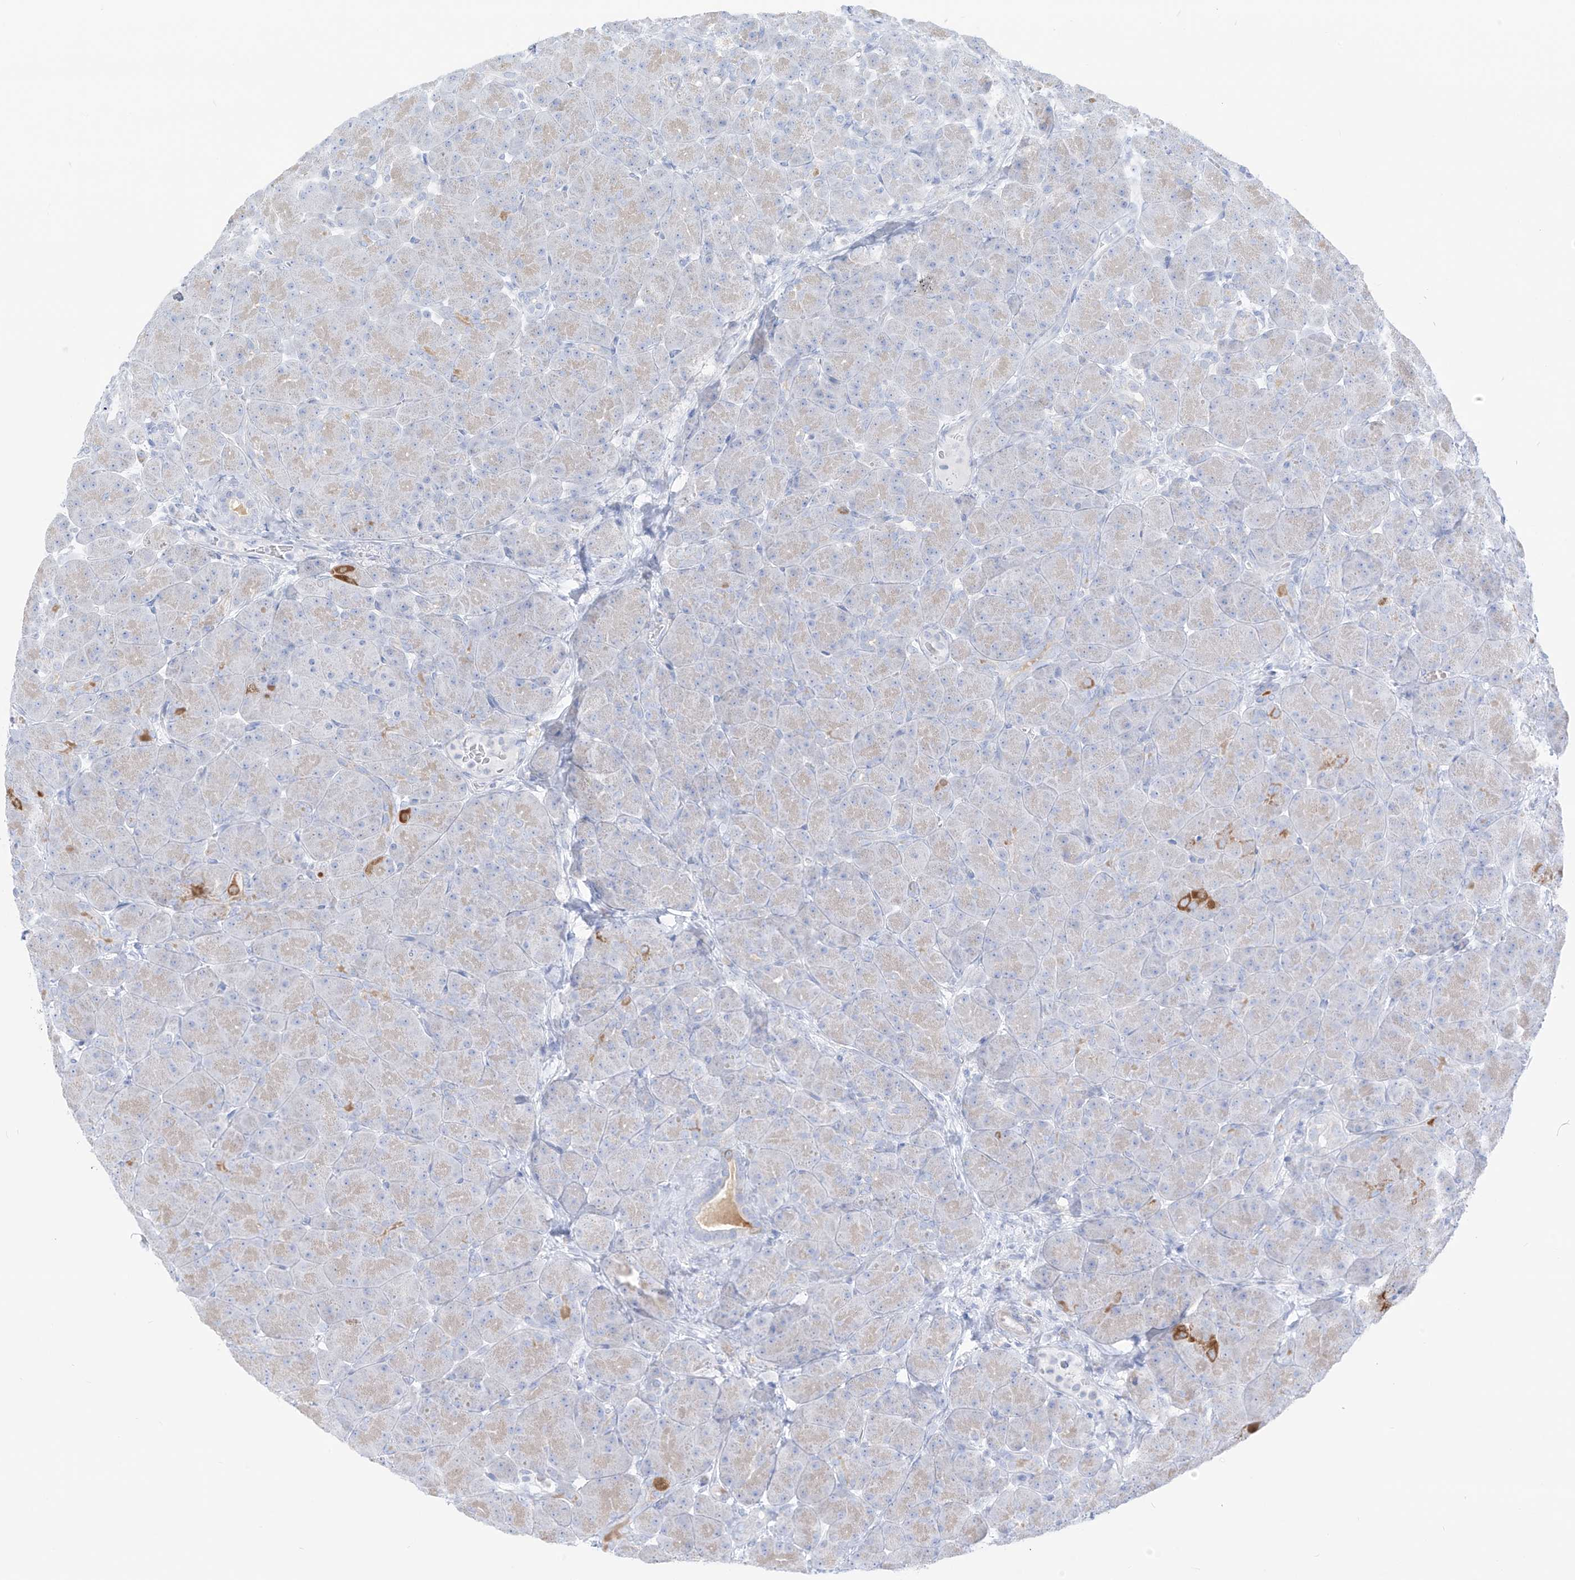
{"staining": {"intensity": "moderate", "quantity": "<25%", "location": "cytoplasmic/membranous"}, "tissue": "pancreas", "cell_type": "Exocrine glandular cells", "image_type": "normal", "snomed": [{"axis": "morphology", "description": "Normal tissue, NOS"}, {"axis": "topography", "description": "Pancreas"}], "caption": "Protein expression by IHC demonstrates moderate cytoplasmic/membranous positivity in approximately <25% of exocrine glandular cells in benign pancreas.", "gene": "SLC26A3", "patient": {"sex": "male", "age": 66}}